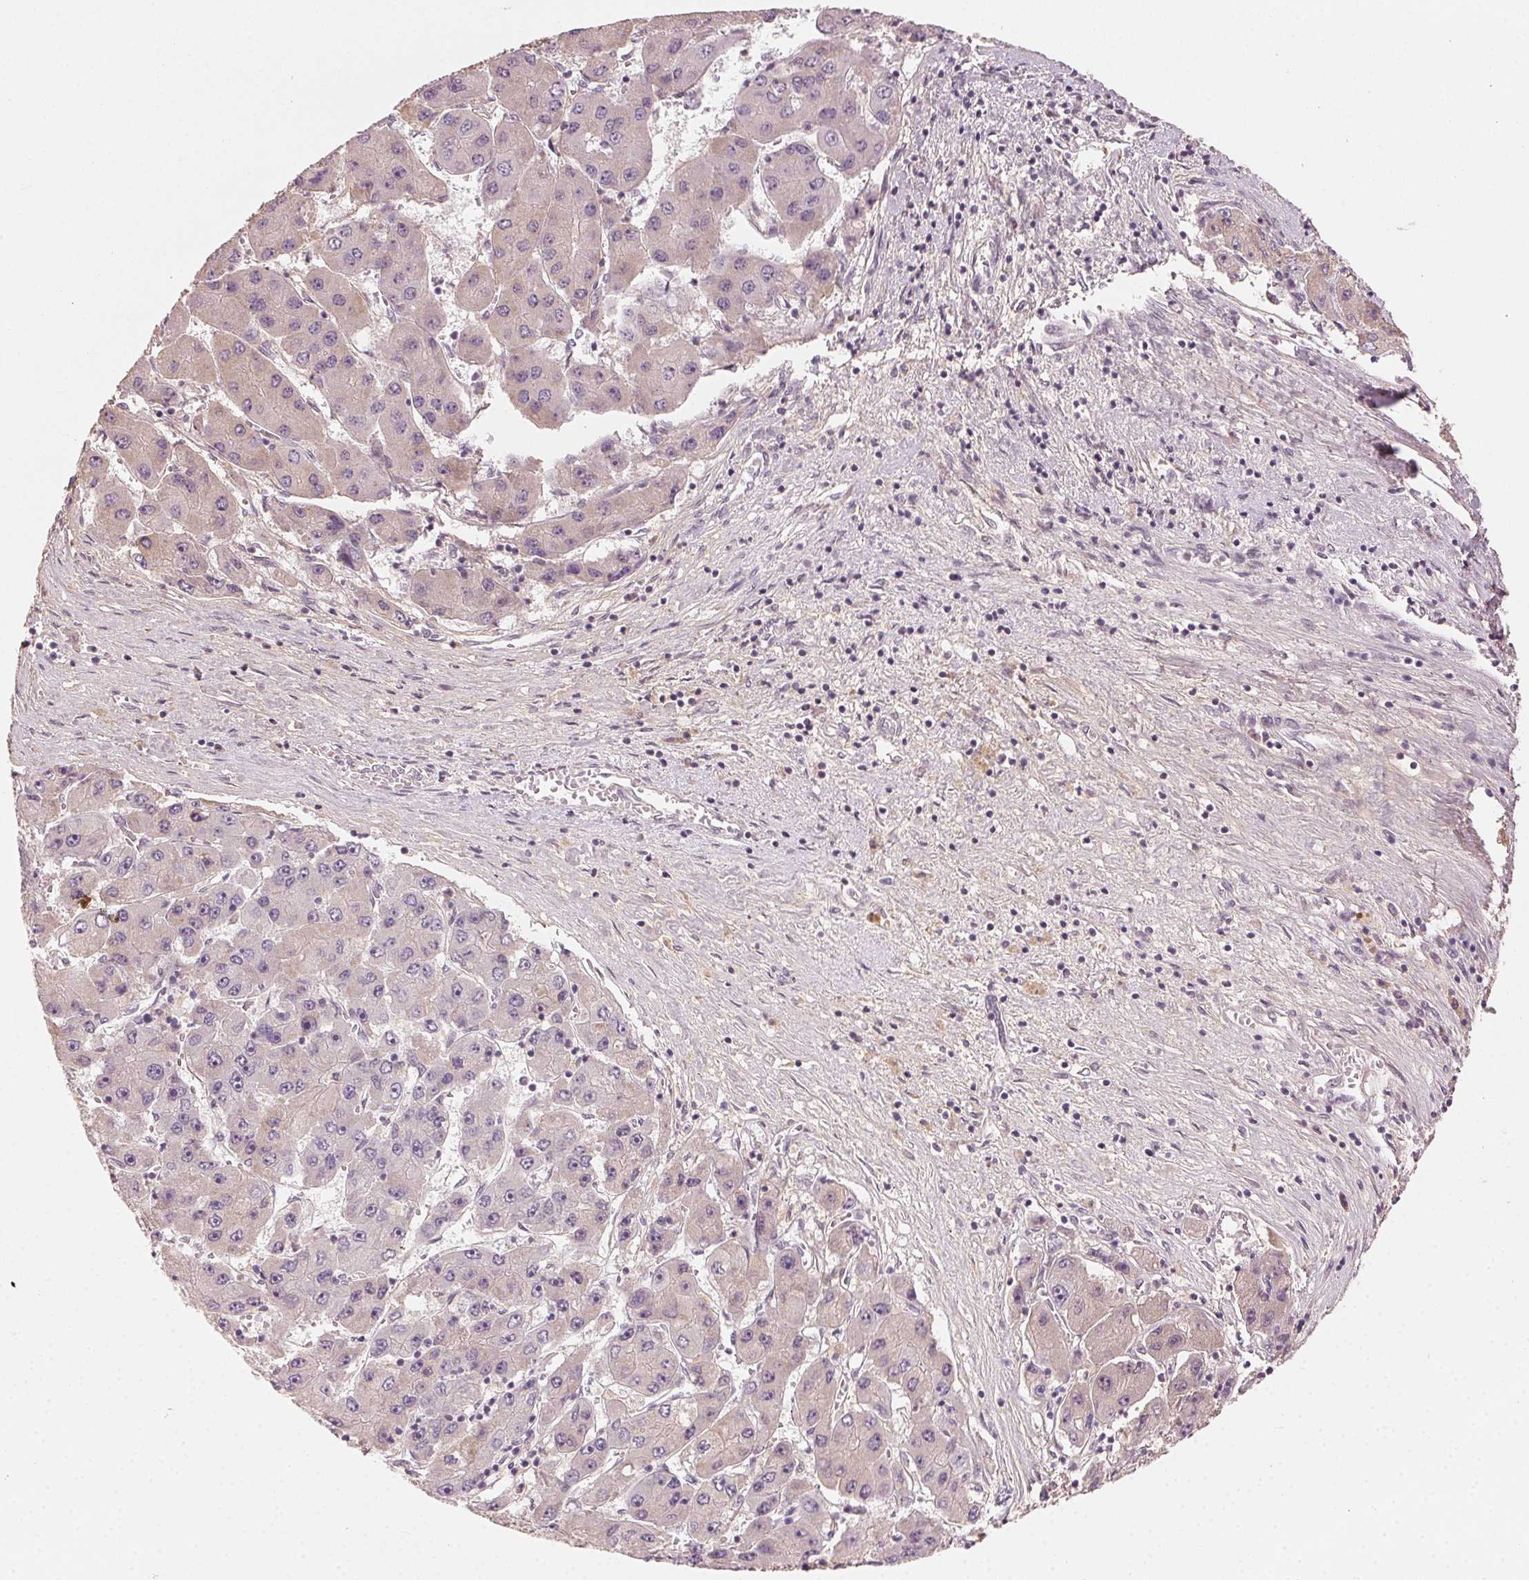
{"staining": {"intensity": "weak", "quantity": "<25%", "location": "cytoplasmic/membranous"}, "tissue": "liver cancer", "cell_type": "Tumor cells", "image_type": "cancer", "snomed": [{"axis": "morphology", "description": "Carcinoma, Hepatocellular, NOS"}, {"axis": "topography", "description": "Liver"}], "caption": "Immunohistochemistry micrograph of neoplastic tissue: human hepatocellular carcinoma (liver) stained with DAB (3,3'-diaminobenzidine) demonstrates no significant protein expression in tumor cells.", "gene": "TUB", "patient": {"sex": "female", "age": 61}}